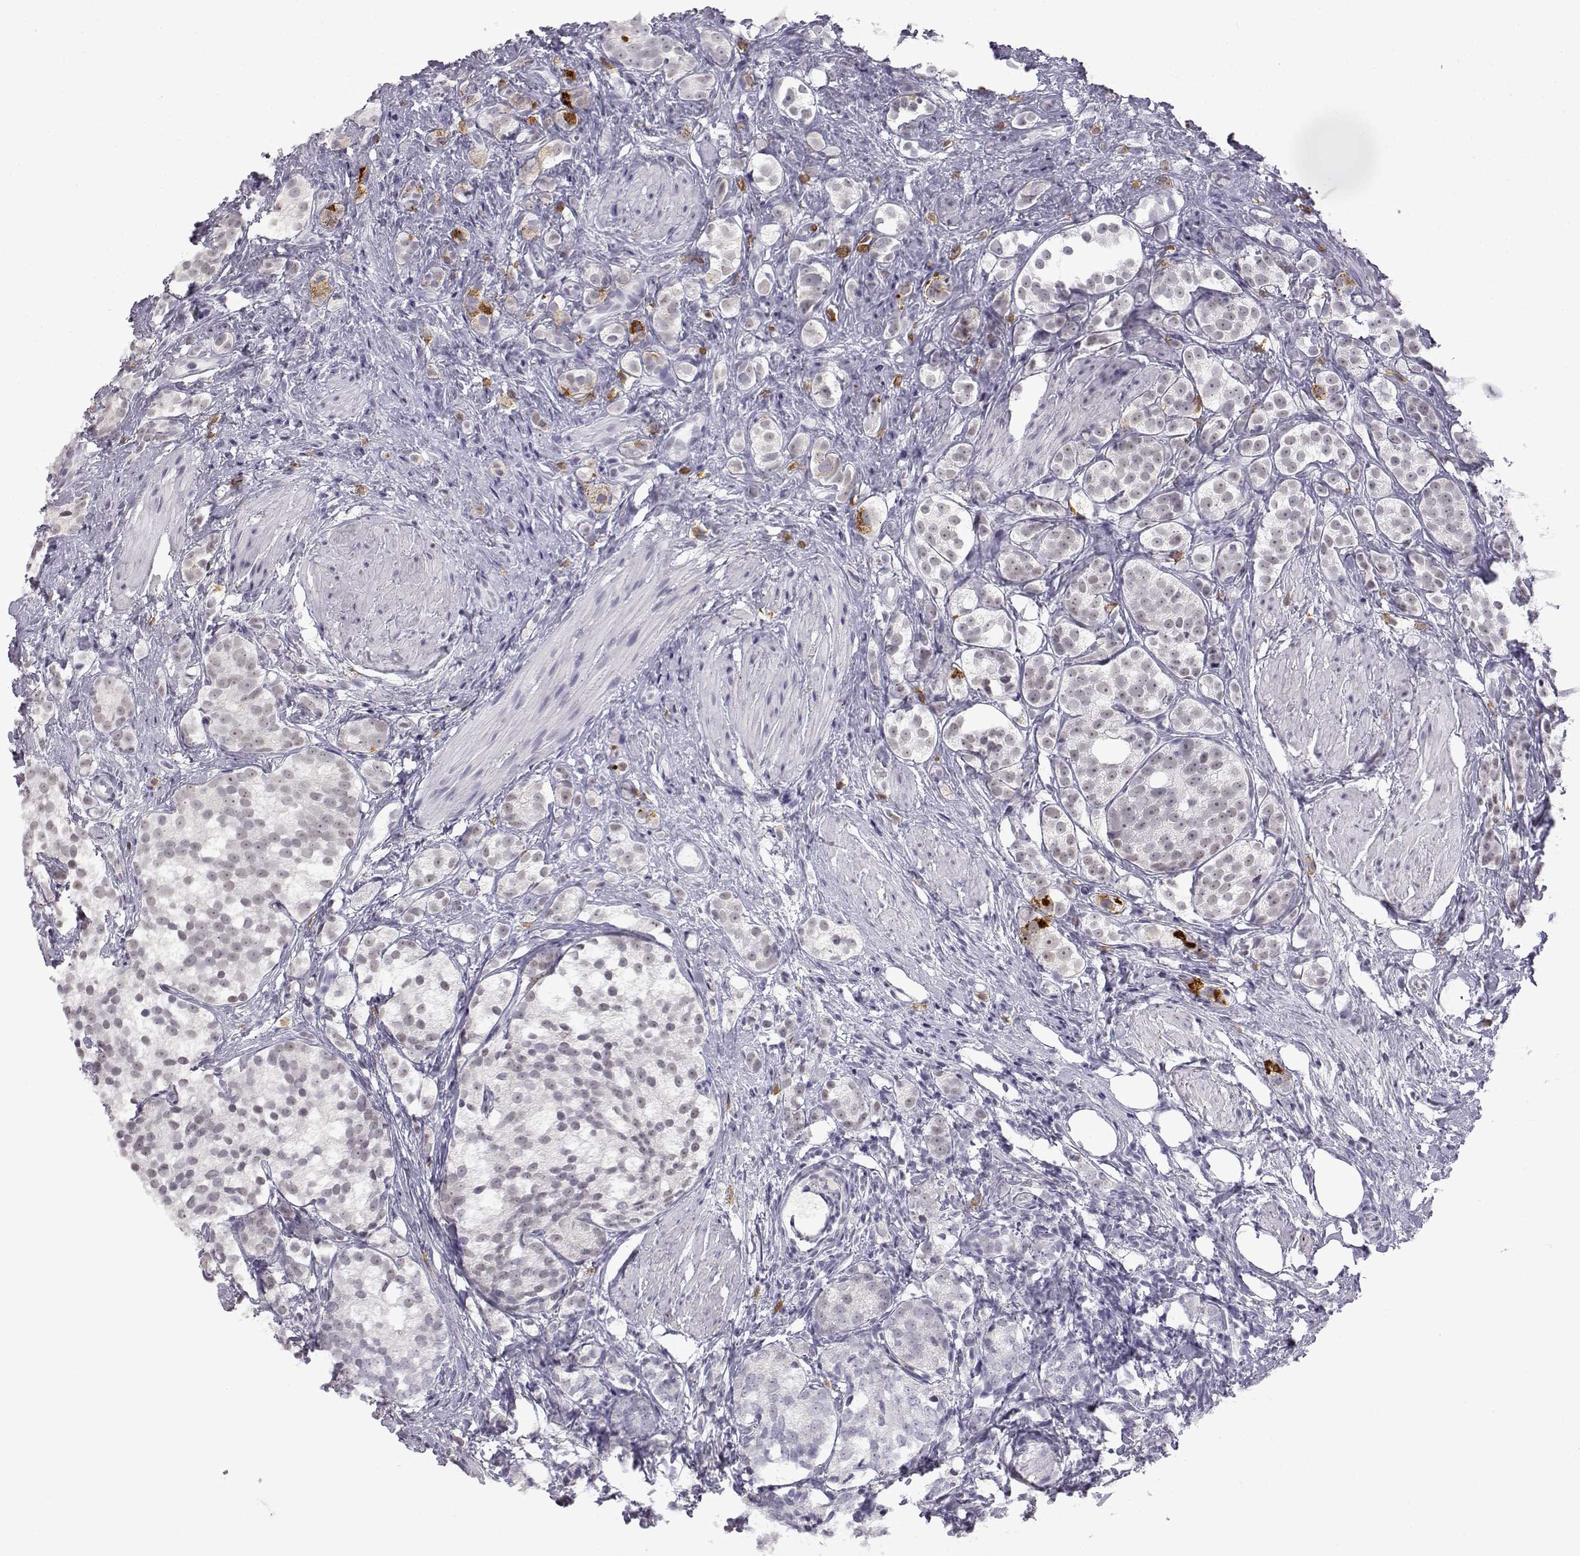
{"staining": {"intensity": "negative", "quantity": "none", "location": "none"}, "tissue": "prostate cancer", "cell_type": "Tumor cells", "image_type": "cancer", "snomed": [{"axis": "morphology", "description": "Adenocarcinoma, High grade"}, {"axis": "topography", "description": "Prostate"}], "caption": "There is no significant positivity in tumor cells of prostate cancer.", "gene": "VGF", "patient": {"sex": "male", "age": 53}}